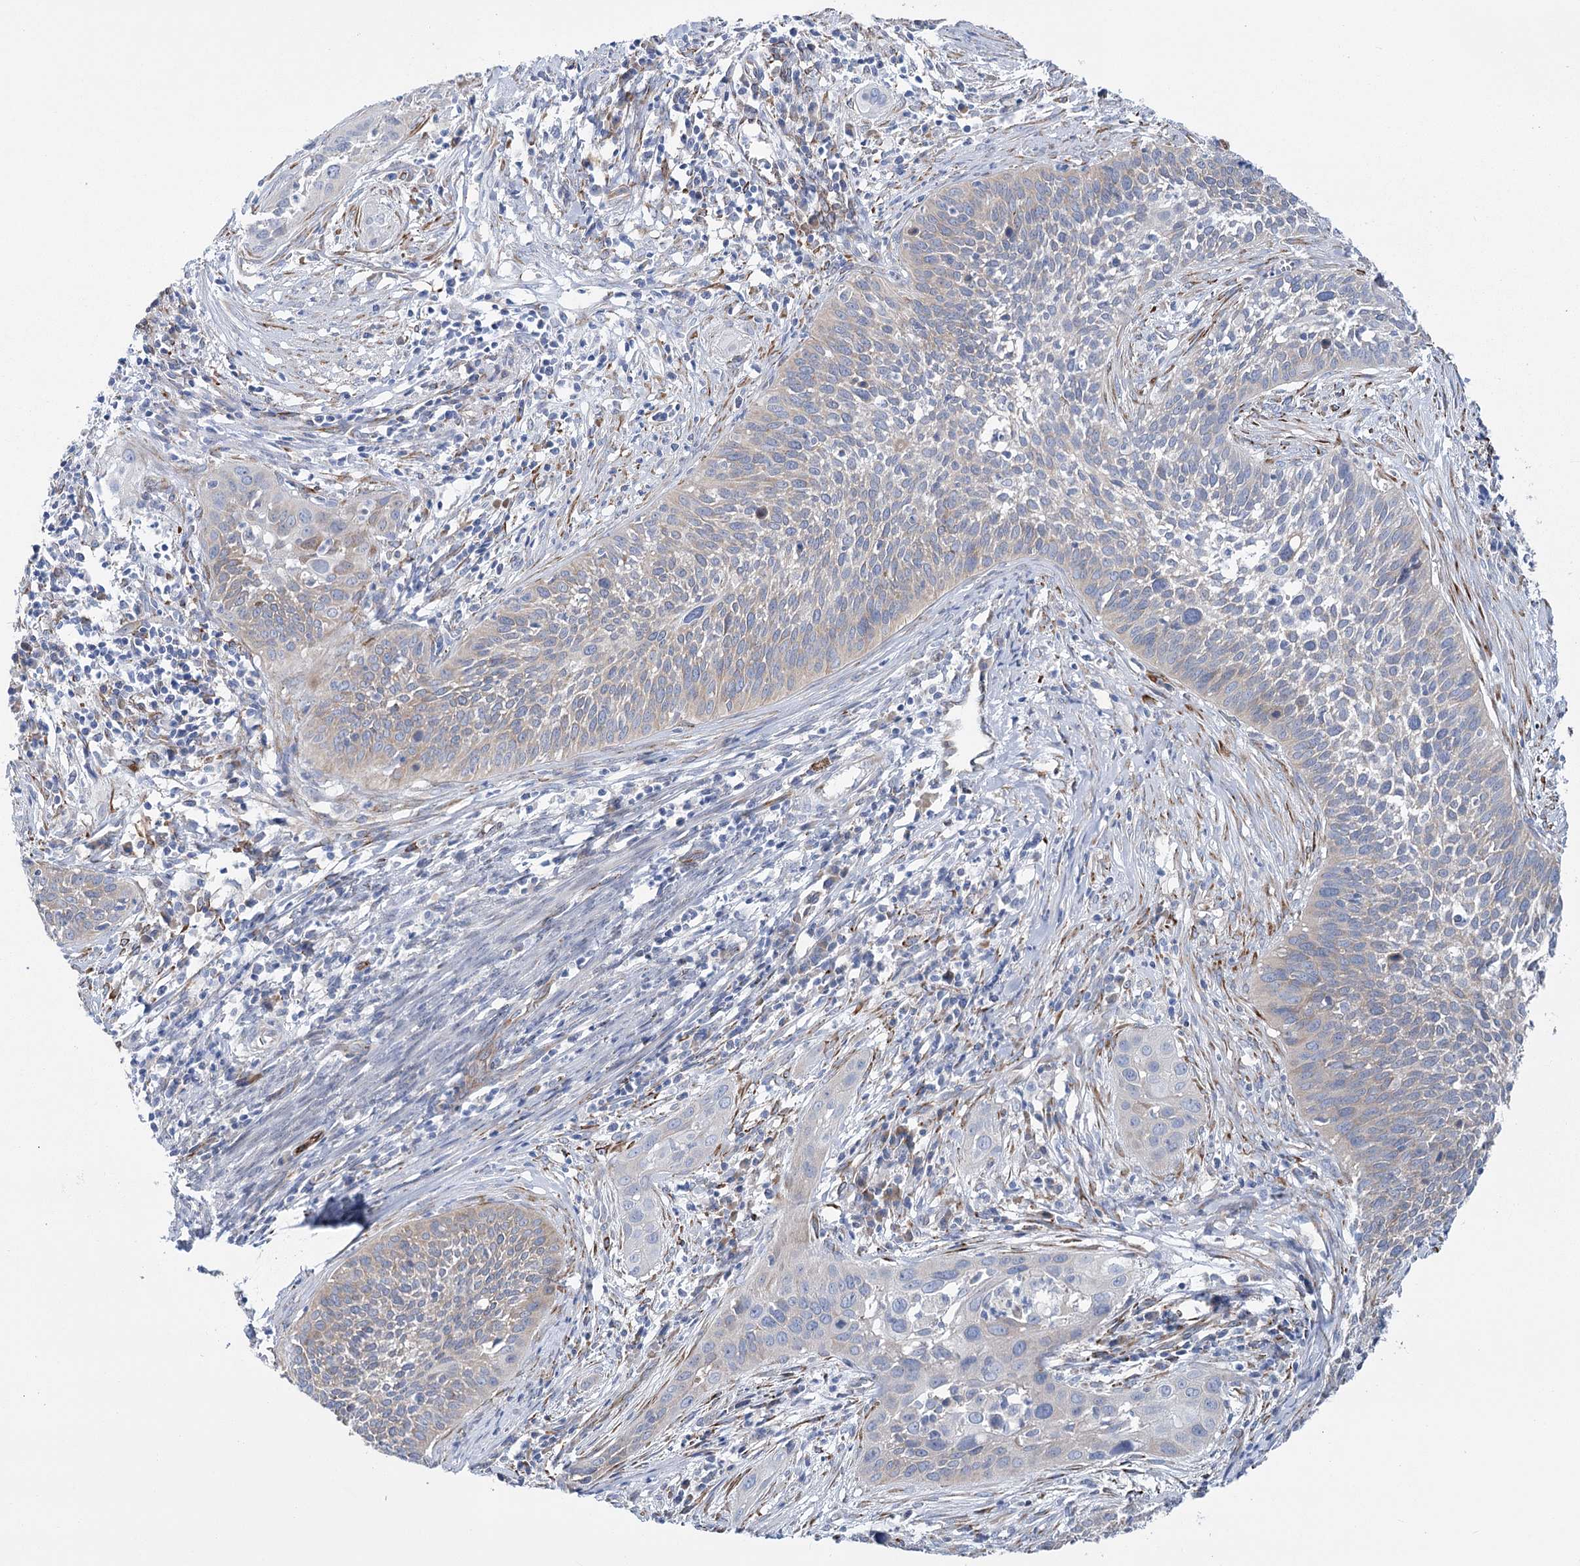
{"staining": {"intensity": "negative", "quantity": "none", "location": "none"}, "tissue": "cervical cancer", "cell_type": "Tumor cells", "image_type": "cancer", "snomed": [{"axis": "morphology", "description": "Squamous cell carcinoma, NOS"}, {"axis": "topography", "description": "Cervix"}], "caption": "Squamous cell carcinoma (cervical) was stained to show a protein in brown. There is no significant expression in tumor cells. (DAB immunohistochemistry visualized using brightfield microscopy, high magnification).", "gene": "YTHDC2", "patient": {"sex": "female", "age": 34}}